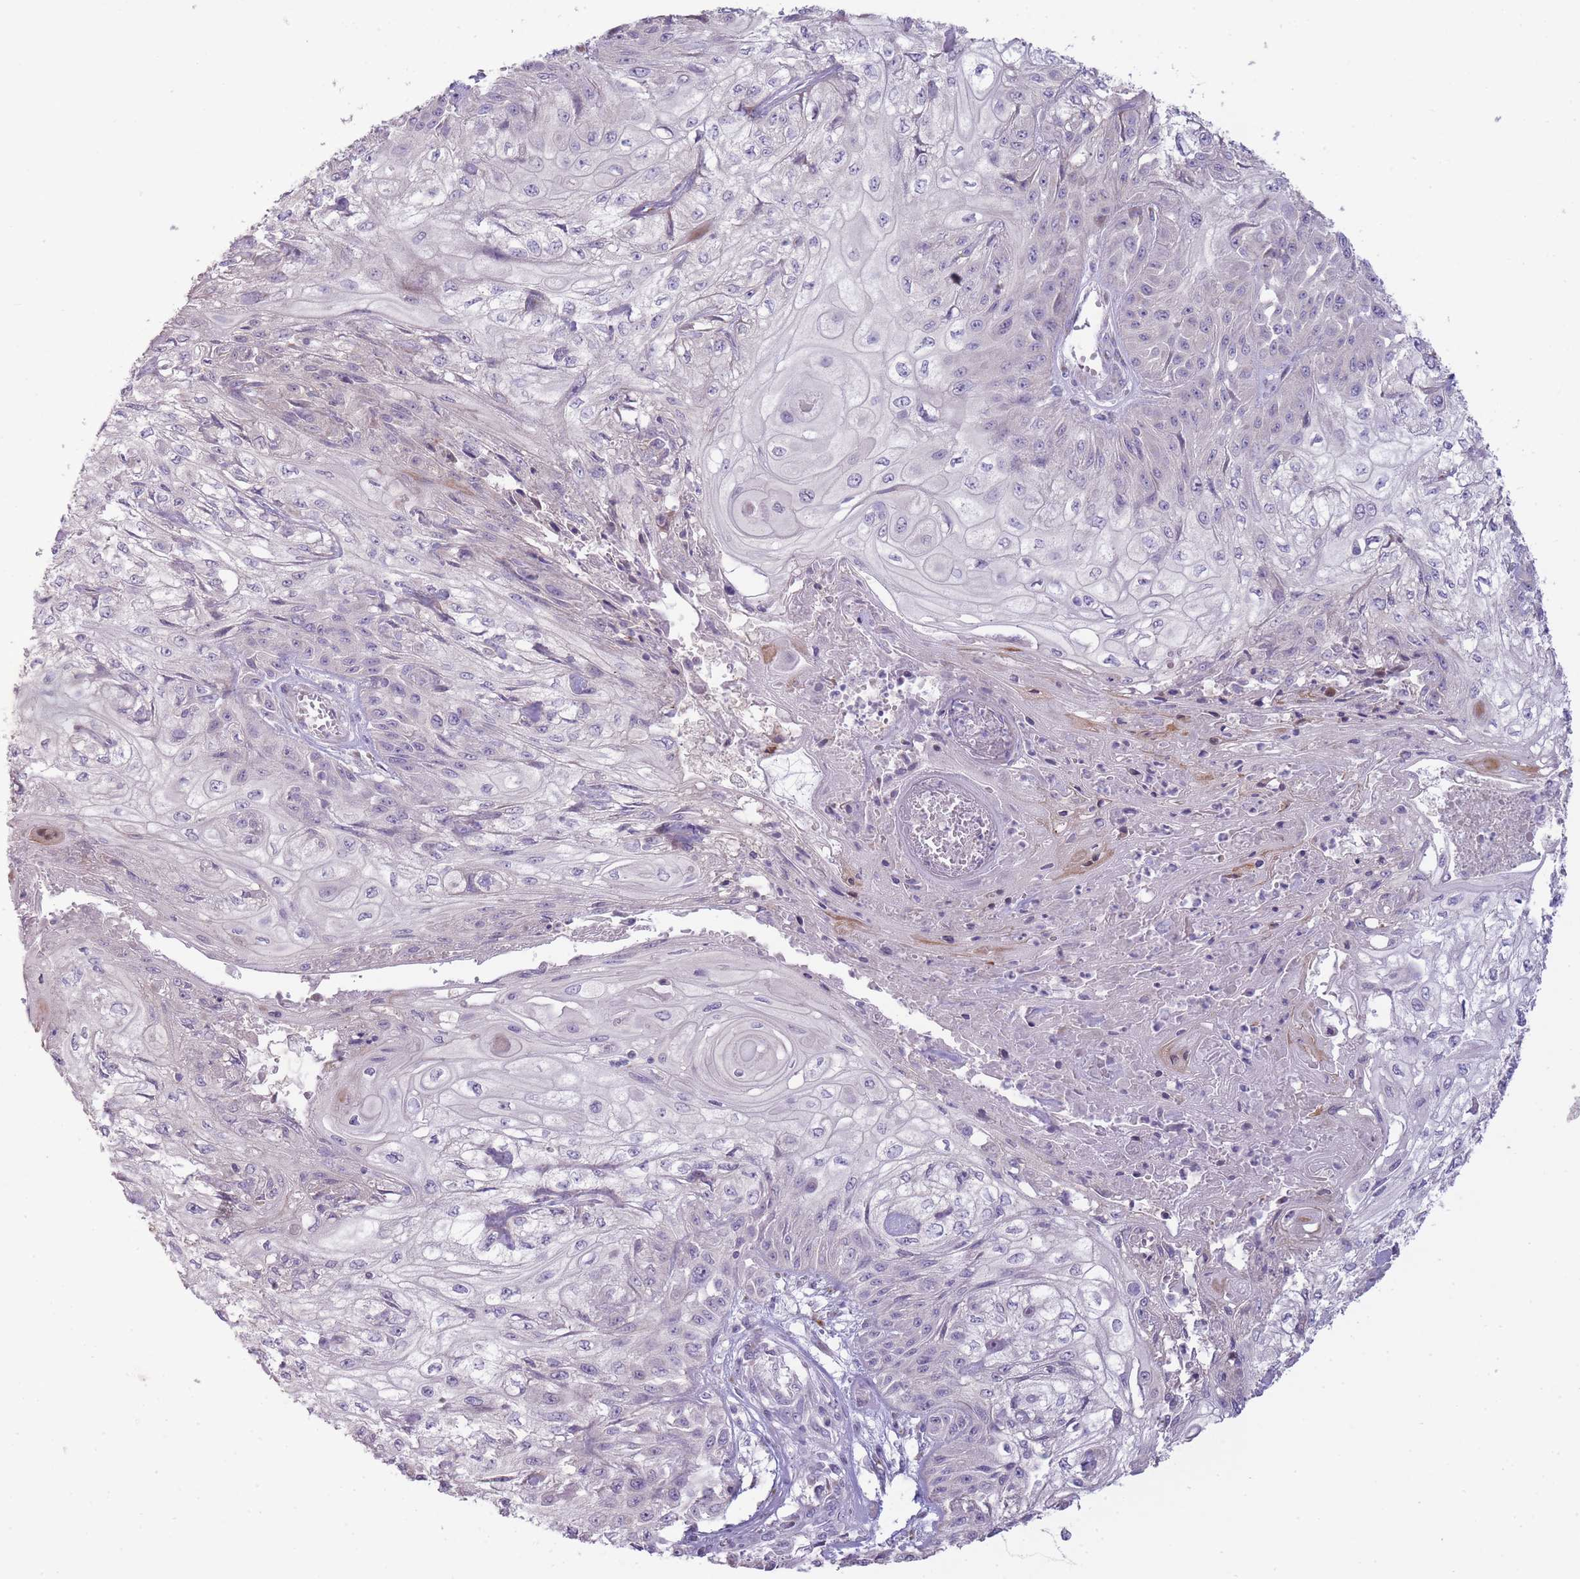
{"staining": {"intensity": "negative", "quantity": "none", "location": "none"}, "tissue": "skin cancer", "cell_type": "Tumor cells", "image_type": "cancer", "snomed": [{"axis": "morphology", "description": "Squamous cell carcinoma, NOS"}, {"axis": "morphology", "description": "Squamous cell carcinoma, metastatic, NOS"}, {"axis": "topography", "description": "Skin"}, {"axis": "topography", "description": "Lymph node"}], "caption": "Skin cancer was stained to show a protein in brown. There is no significant positivity in tumor cells. (DAB (3,3'-diaminobenzidine) immunohistochemistry, high magnification).", "gene": "PPP3R2", "patient": {"sex": "male", "age": 75}}